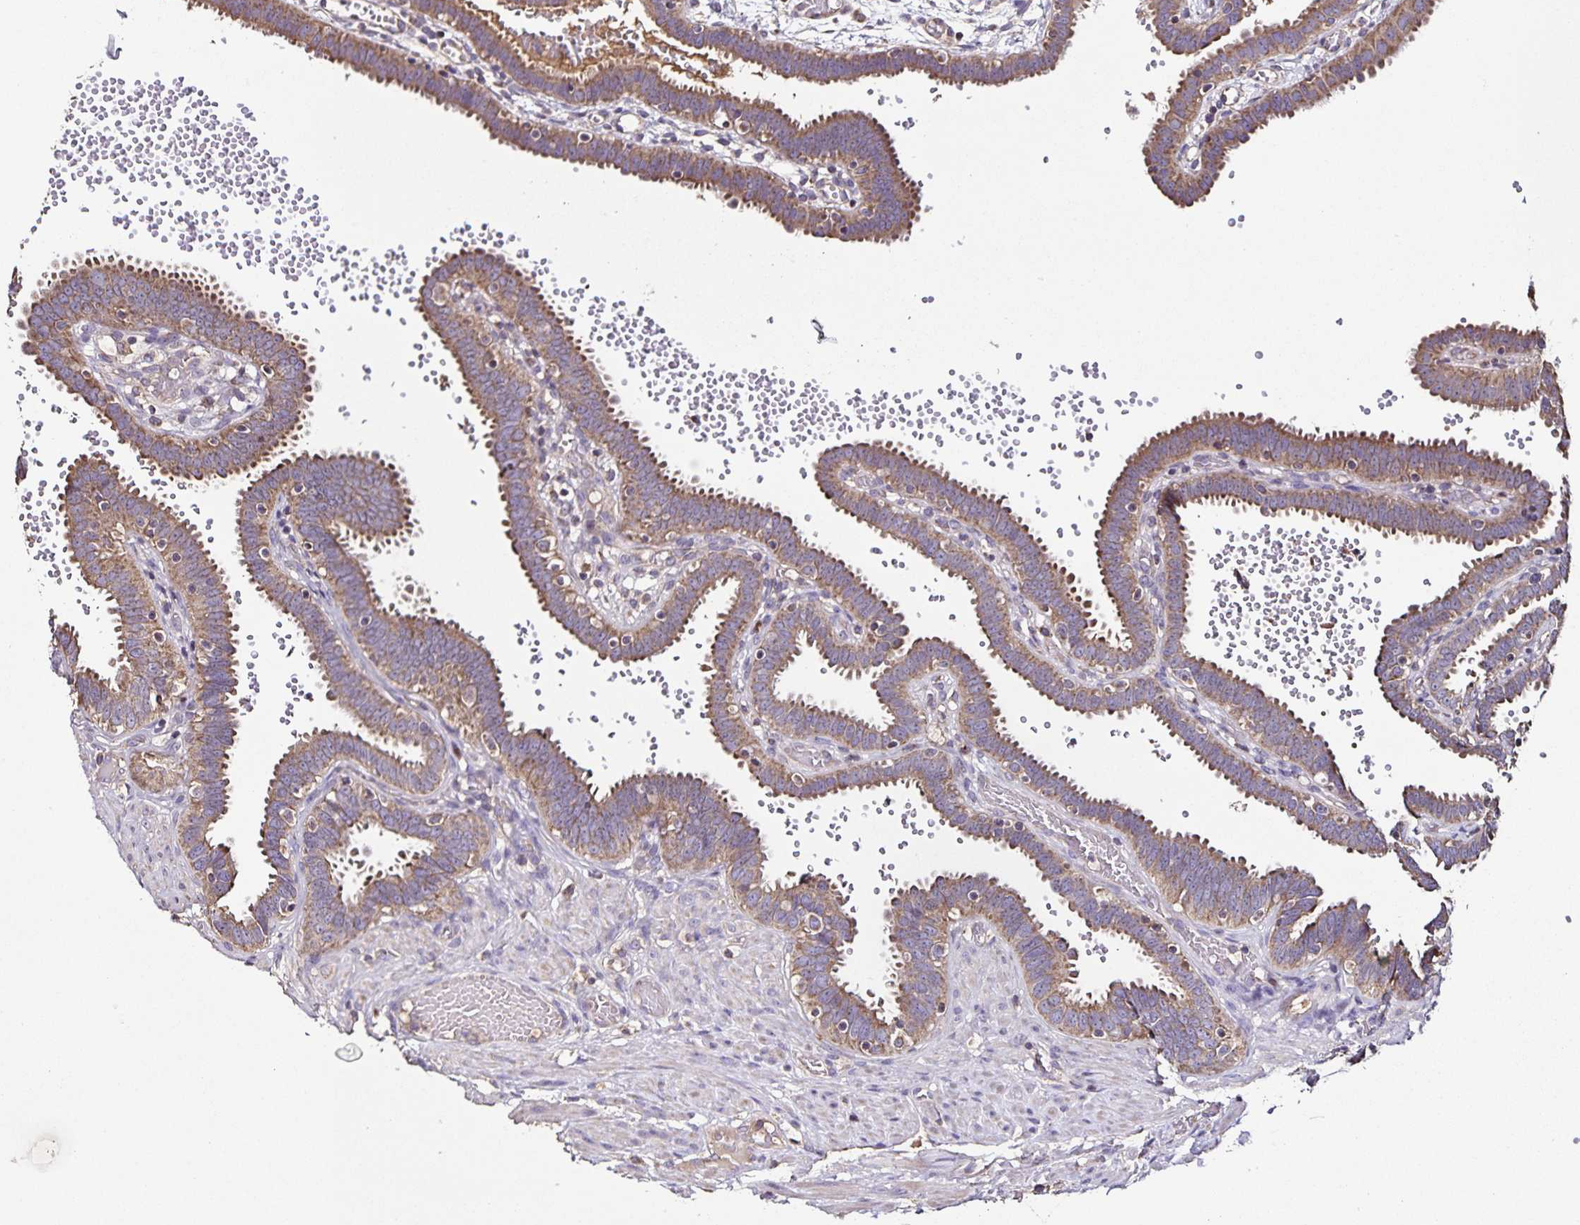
{"staining": {"intensity": "moderate", "quantity": ">75%", "location": "cytoplasmic/membranous"}, "tissue": "fallopian tube", "cell_type": "Glandular cells", "image_type": "normal", "snomed": [{"axis": "morphology", "description": "Normal tissue, NOS"}, {"axis": "topography", "description": "Fallopian tube"}], "caption": "IHC micrograph of unremarkable fallopian tube: human fallopian tube stained using IHC demonstrates medium levels of moderate protein expression localized specifically in the cytoplasmic/membranous of glandular cells, appearing as a cytoplasmic/membranous brown color.", "gene": "MAN1A1", "patient": {"sex": "female", "age": 37}}